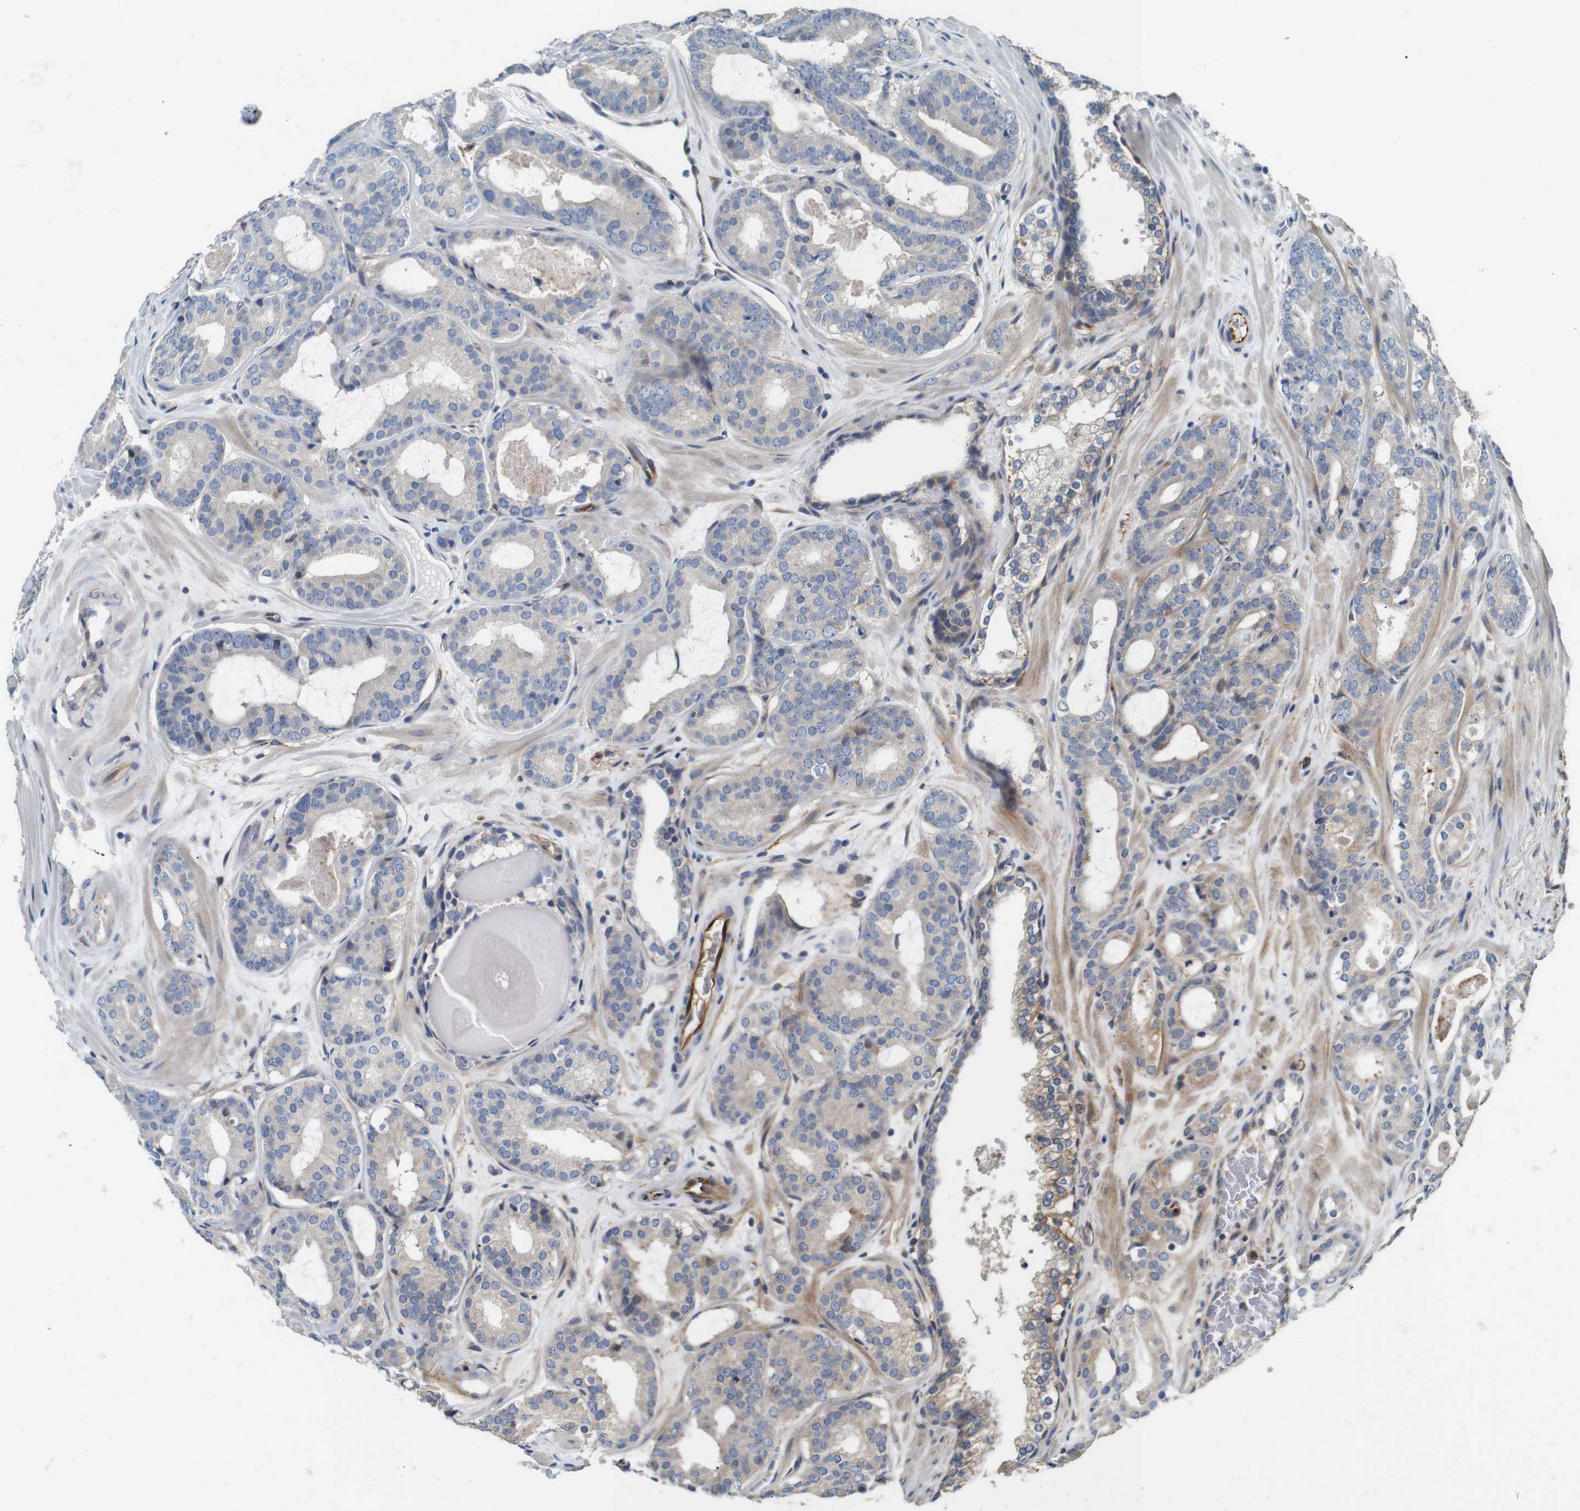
{"staining": {"intensity": "weak", "quantity": "<25%", "location": "cytoplasmic/membranous"}, "tissue": "prostate cancer", "cell_type": "Tumor cells", "image_type": "cancer", "snomed": [{"axis": "morphology", "description": "Adenocarcinoma, High grade"}, {"axis": "topography", "description": "Prostate"}], "caption": "This is an IHC photomicrograph of high-grade adenocarcinoma (prostate). There is no expression in tumor cells.", "gene": "CNPY4", "patient": {"sex": "male", "age": 60}}